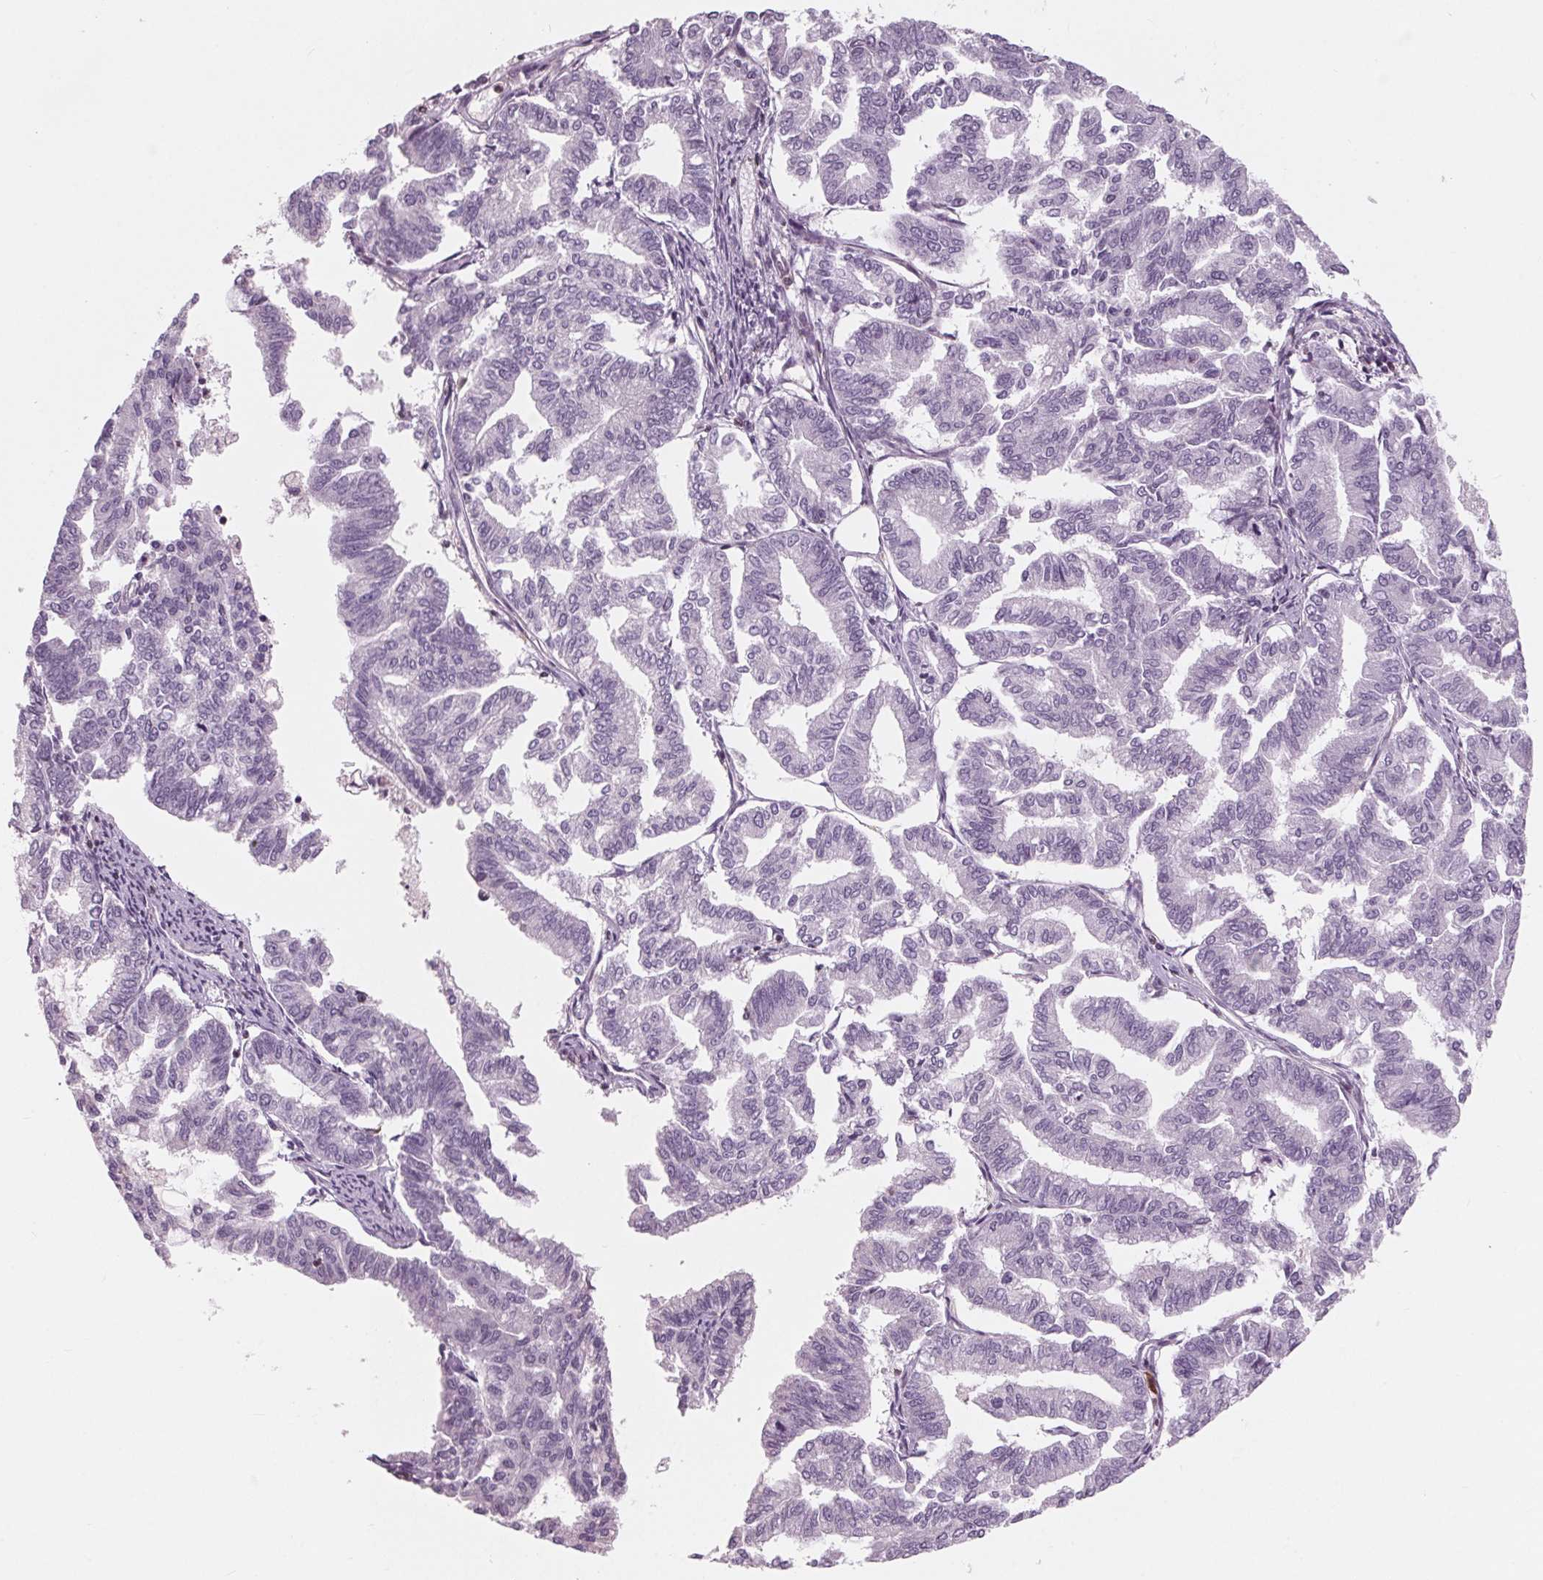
{"staining": {"intensity": "negative", "quantity": "none", "location": "none"}, "tissue": "endometrial cancer", "cell_type": "Tumor cells", "image_type": "cancer", "snomed": [{"axis": "morphology", "description": "Adenocarcinoma, NOS"}, {"axis": "topography", "description": "Endometrium"}], "caption": "IHC photomicrograph of human endometrial cancer (adenocarcinoma) stained for a protein (brown), which displays no staining in tumor cells.", "gene": "ARHGAP25", "patient": {"sex": "female", "age": 79}}